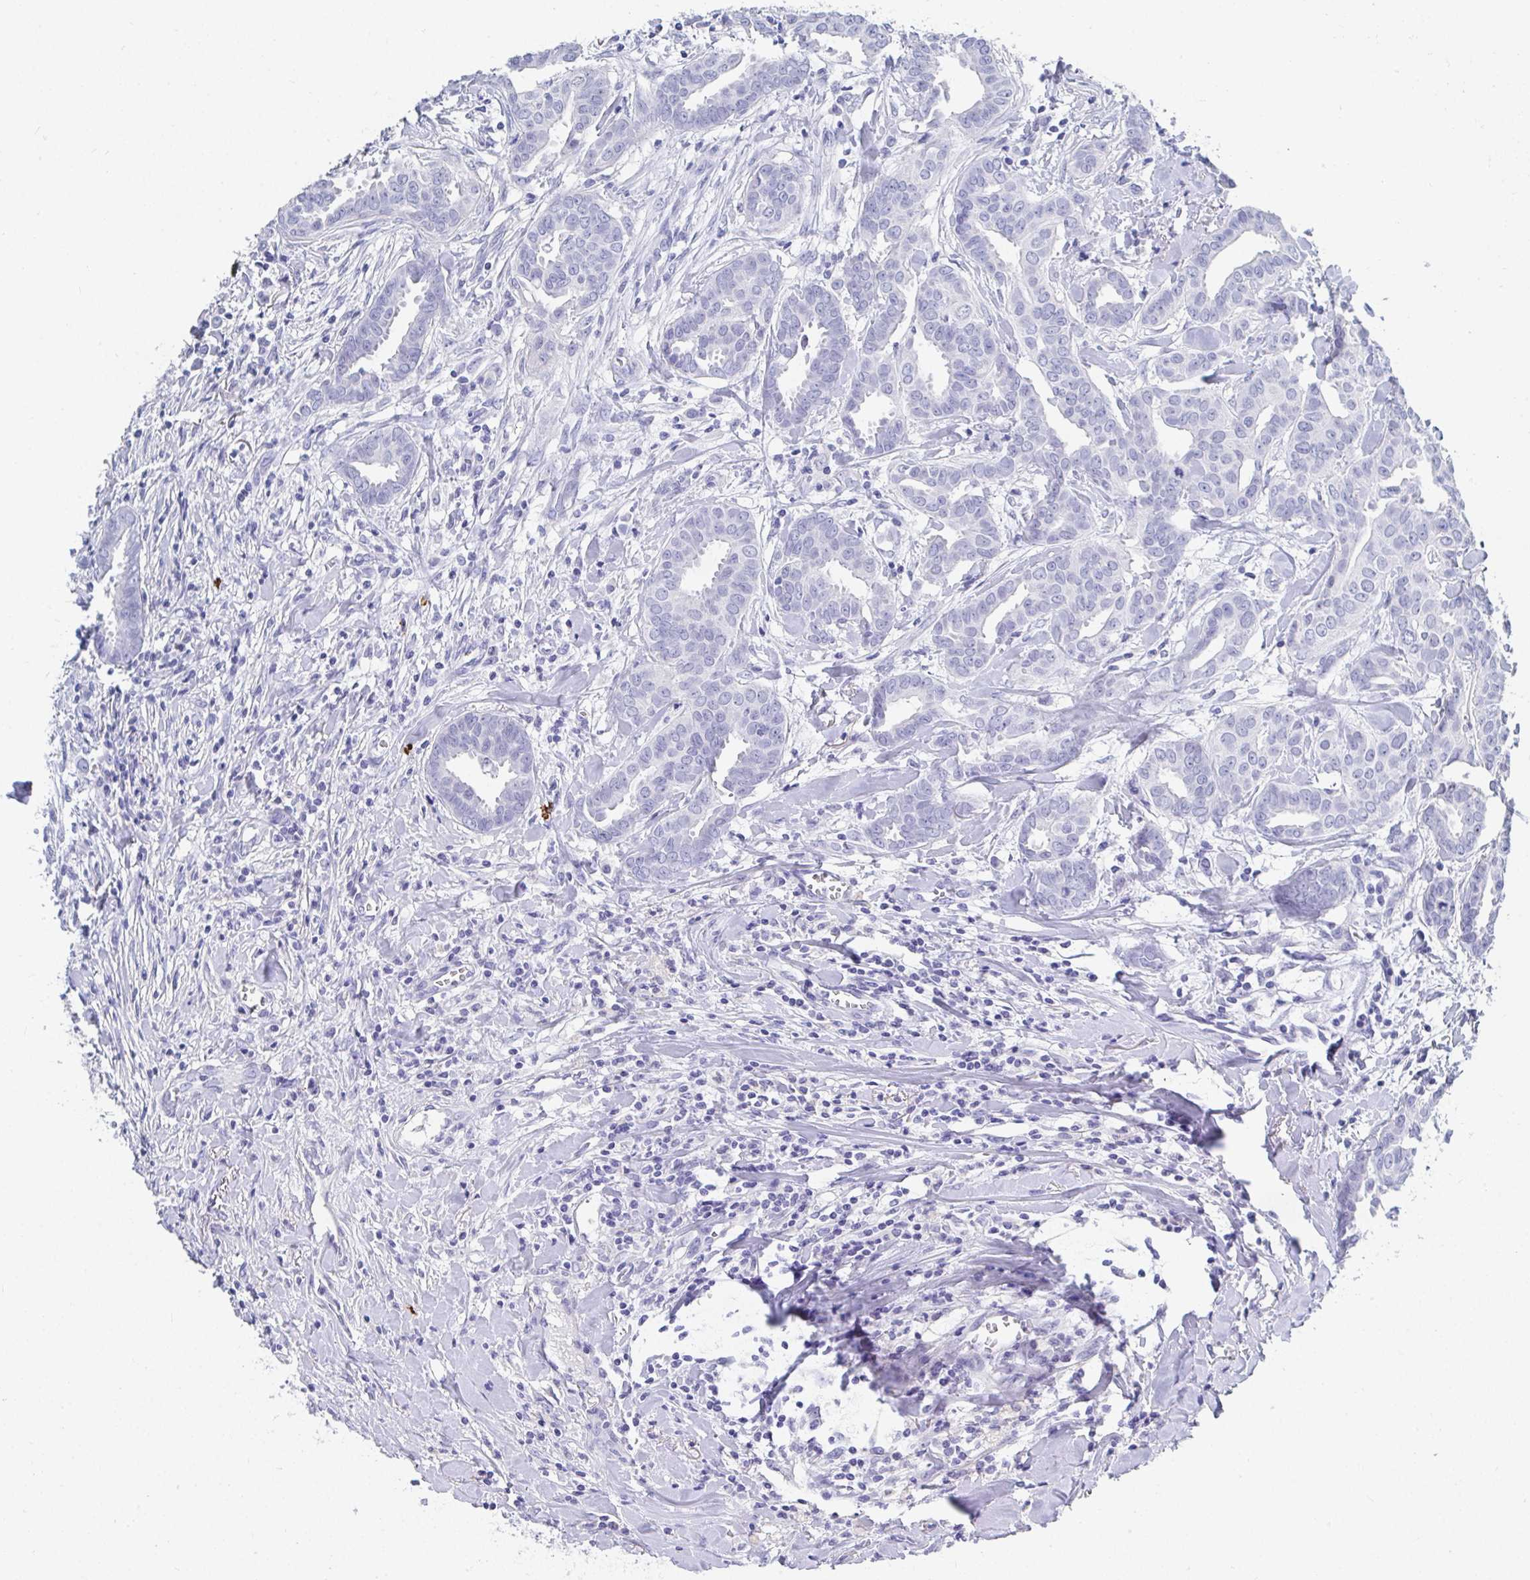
{"staining": {"intensity": "negative", "quantity": "none", "location": "none"}, "tissue": "breast cancer", "cell_type": "Tumor cells", "image_type": "cancer", "snomed": [{"axis": "morphology", "description": "Duct carcinoma"}, {"axis": "topography", "description": "Breast"}], "caption": "This image is of breast cancer stained with immunohistochemistry (IHC) to label a protein in brown with the nuclei are counter-stained blue. There is no staining in tumor cells.", "gene": "GRIA1", "patient": {"sex": "female", "age": 45}}